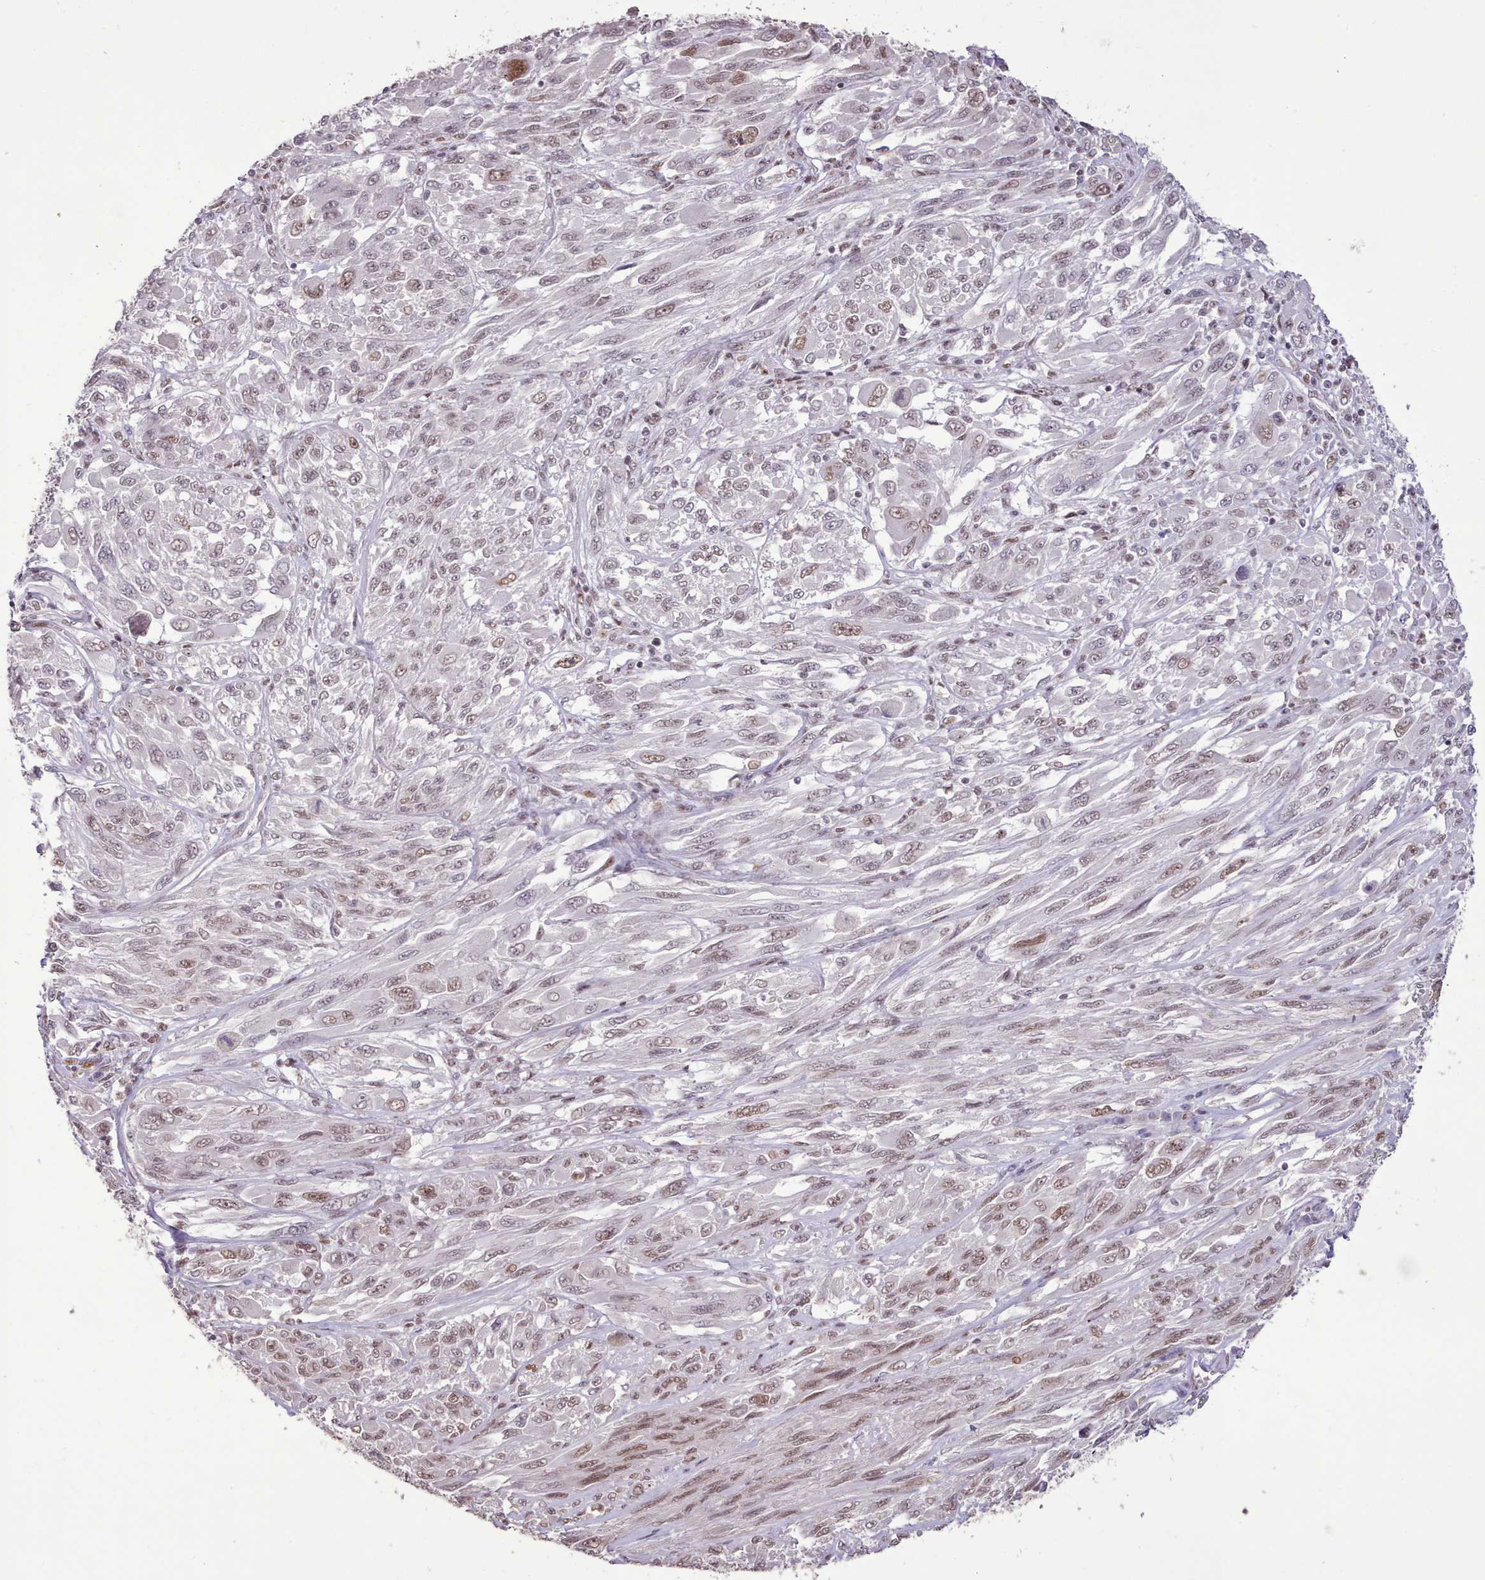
{"staining": {"intensity": "moderate", "quantity": "25%-75%", "location": "nuclear"}, "tissue": "melanoma", "cell_type": "Tumor cells", "image_type": "cancer", "snomed": [{"axis": "morphology", "description": "Malignant melanoma, NOS"}, {"axis": "topography", "description": "Skin"}], "caption": "This histopathology image demonstrates immunohistochemistry staining of human melanoma, with medium moderate nuclear positivity in approximately 25%-75% of tumor cells.", "gene": "TAF15", "patient": {"sex": "female", "age": 91}}